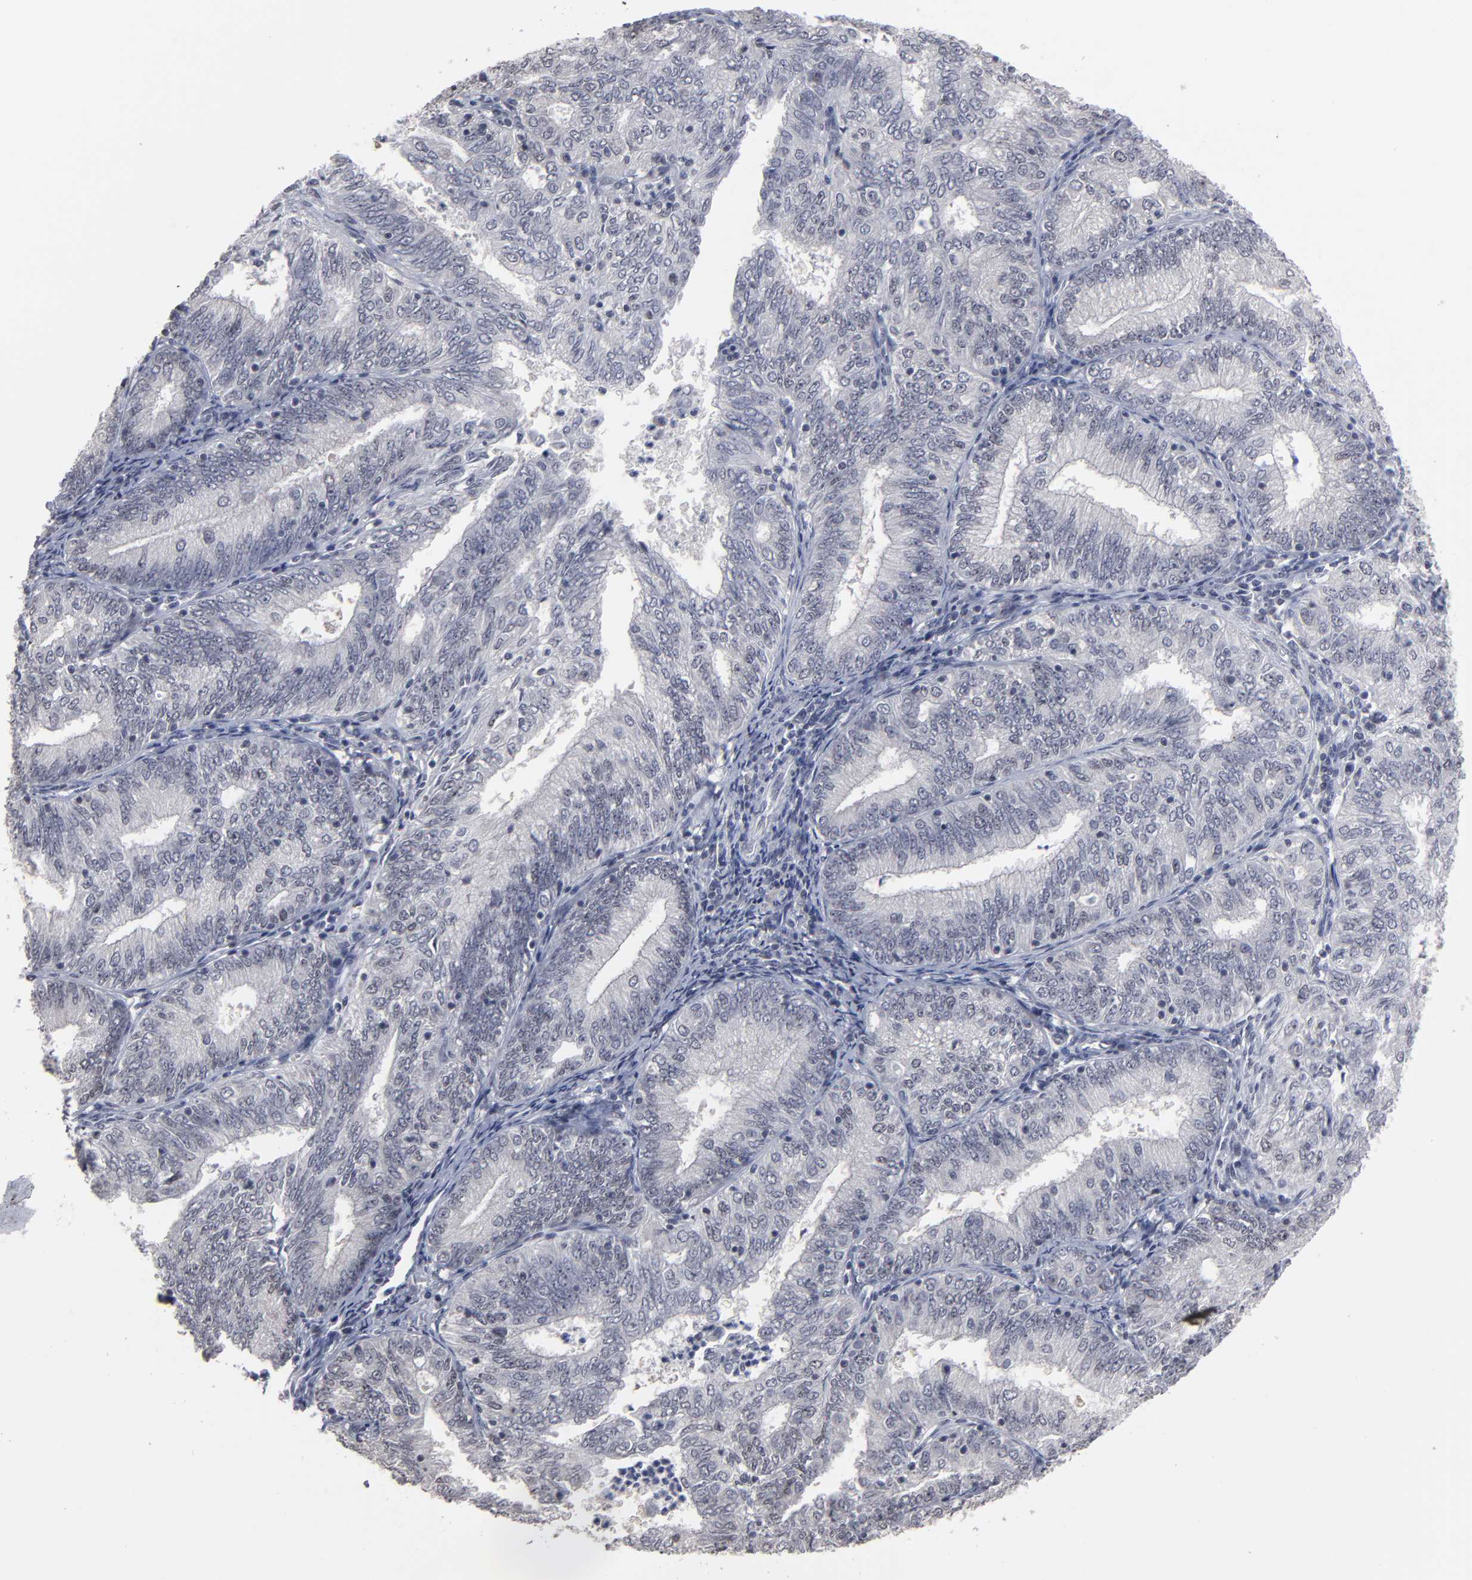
{"staining": {"intensity": "negative", "quantity": "none", "location": "none"}, "tissue": "endometrial cancer", "cell_type": "Tumor cells", "image_type": "cancer", "snomed": [{"axis": "morphology", "description": "Adenocarcinoma, NOS"}, {"axis": "topography", "description": "Endometrium"}], "caption": "DAB immunohistochemical staining of endometrial adenocarcinoma displays no significant staining in tumor cells.", "gene": "SSRP1", "patient": {"sex": "female", "age": 69}}